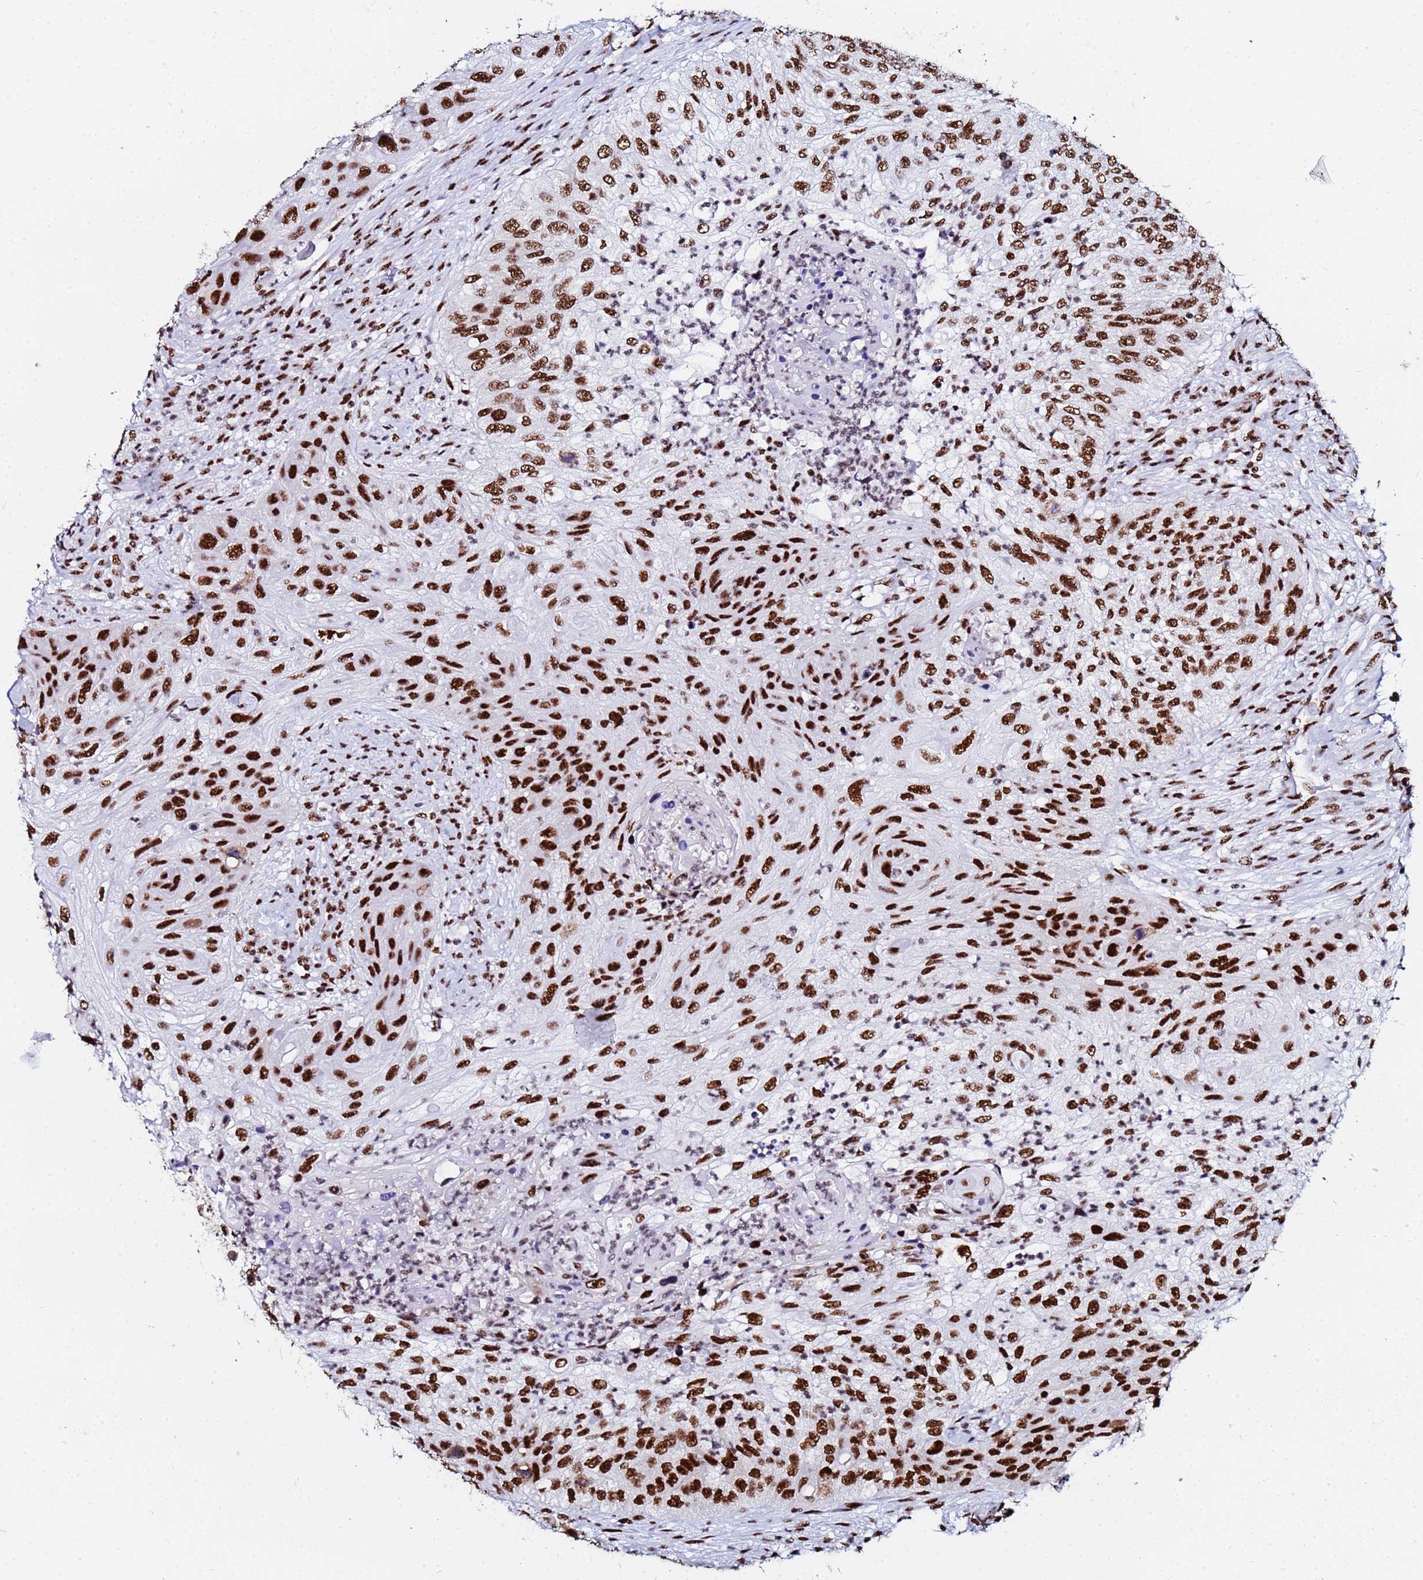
{"staining": {"intensity": "strong", "quantity": ">75%", "location": "nuclear"}, "tissue": "urothelial cancer", "cell_type": "Tumor cells", "image_type": "cancer", "snomed": [{"axis": "morphology", "description": "Urothelial carcinoma, High grade"}, {"axis": "topography", "description": "Urinary bladder"}], "caption": "This is a micrograph of IHC staining of urothelial cancer, which shows strong expression in the nuclear of tumor cells.", "gene": "SNRPA1", "patient": {"sex": "female", "age": 60}}